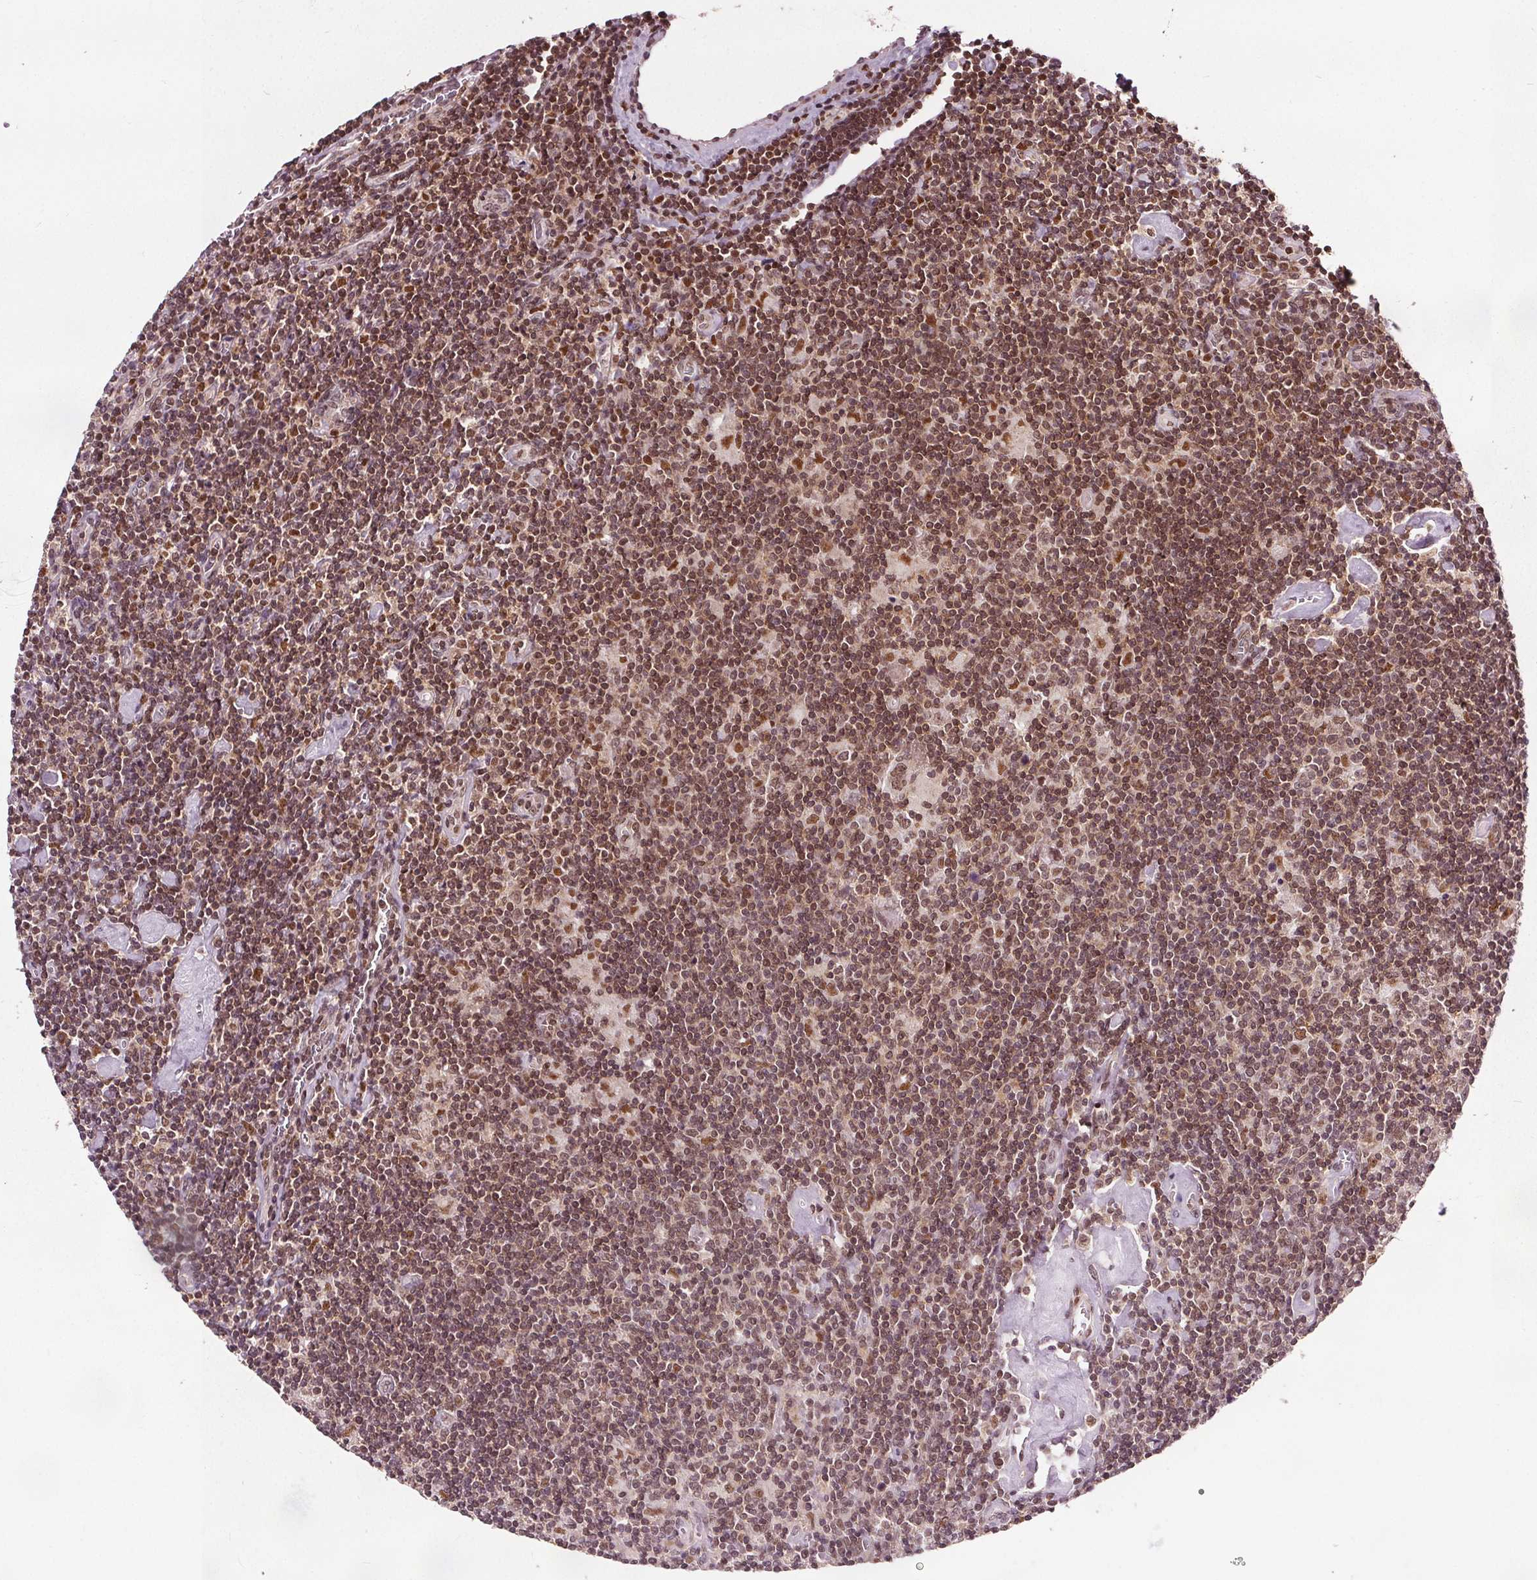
{"staining": {"intensity": "weak", "quantity": "25%-75%", "location": "nuclear"}, "tissue": "lymphoma", "cell_type": "Tumor cells", "image_type": "cancer", "snomed": [{"axis": "morphology", "description": "Hodgkin's disease, NOS"}, {"axis": "topography", "description": "Lymph node"}], "caption": "Immunohistochemical staining of Hodgkin's disease demonstrates low levels of weak nuclear protein staining in approximately 25%-75% of tumor cells.", "gene": "DDX11", "patient": {"sex": "male", "age": 40}}